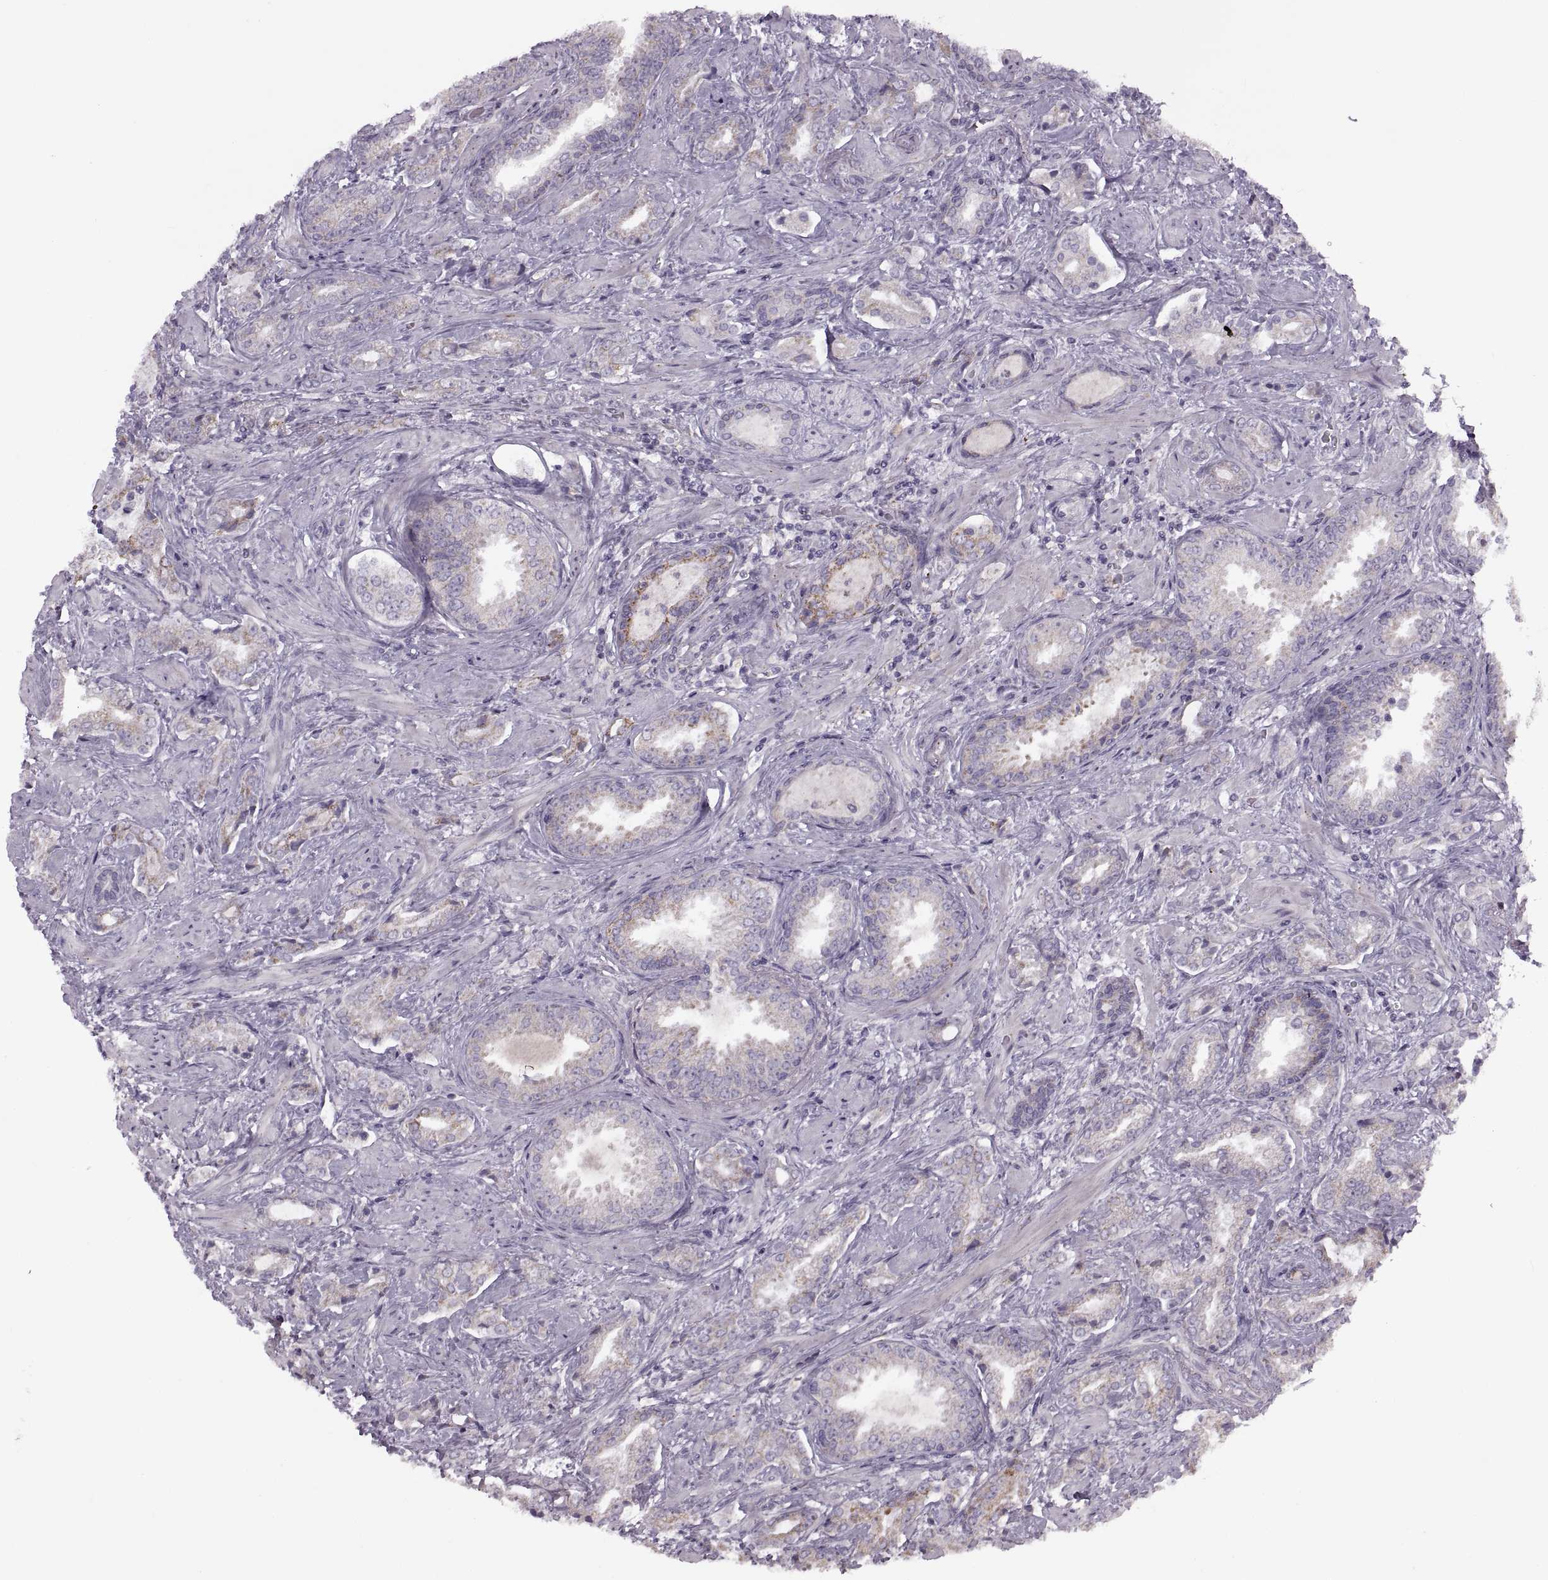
{"staining": {"intensity": "moderate", "quantity": "25%-75%", "location": "cytoplasmic/membranous"}, "tissue": "prostate cancer", "cell_type": "Tumor cells", "image_type": "cancer", "snomed": [{"axis": "morphology", "description": "Adenocarcinoma, Low grade"}, {"axis": "topography", "description": "Prostate"}], "caption": "IHC image of prostate adenocarcinoma (low-grade) stained for a protein (brown), which shows medium levels of moderate cytoplasmic/membranous staining in approximately 25%-75% of tumor cells.", "gene": "PIERCE1", "patient": {"sex": "male", "age": 61}}